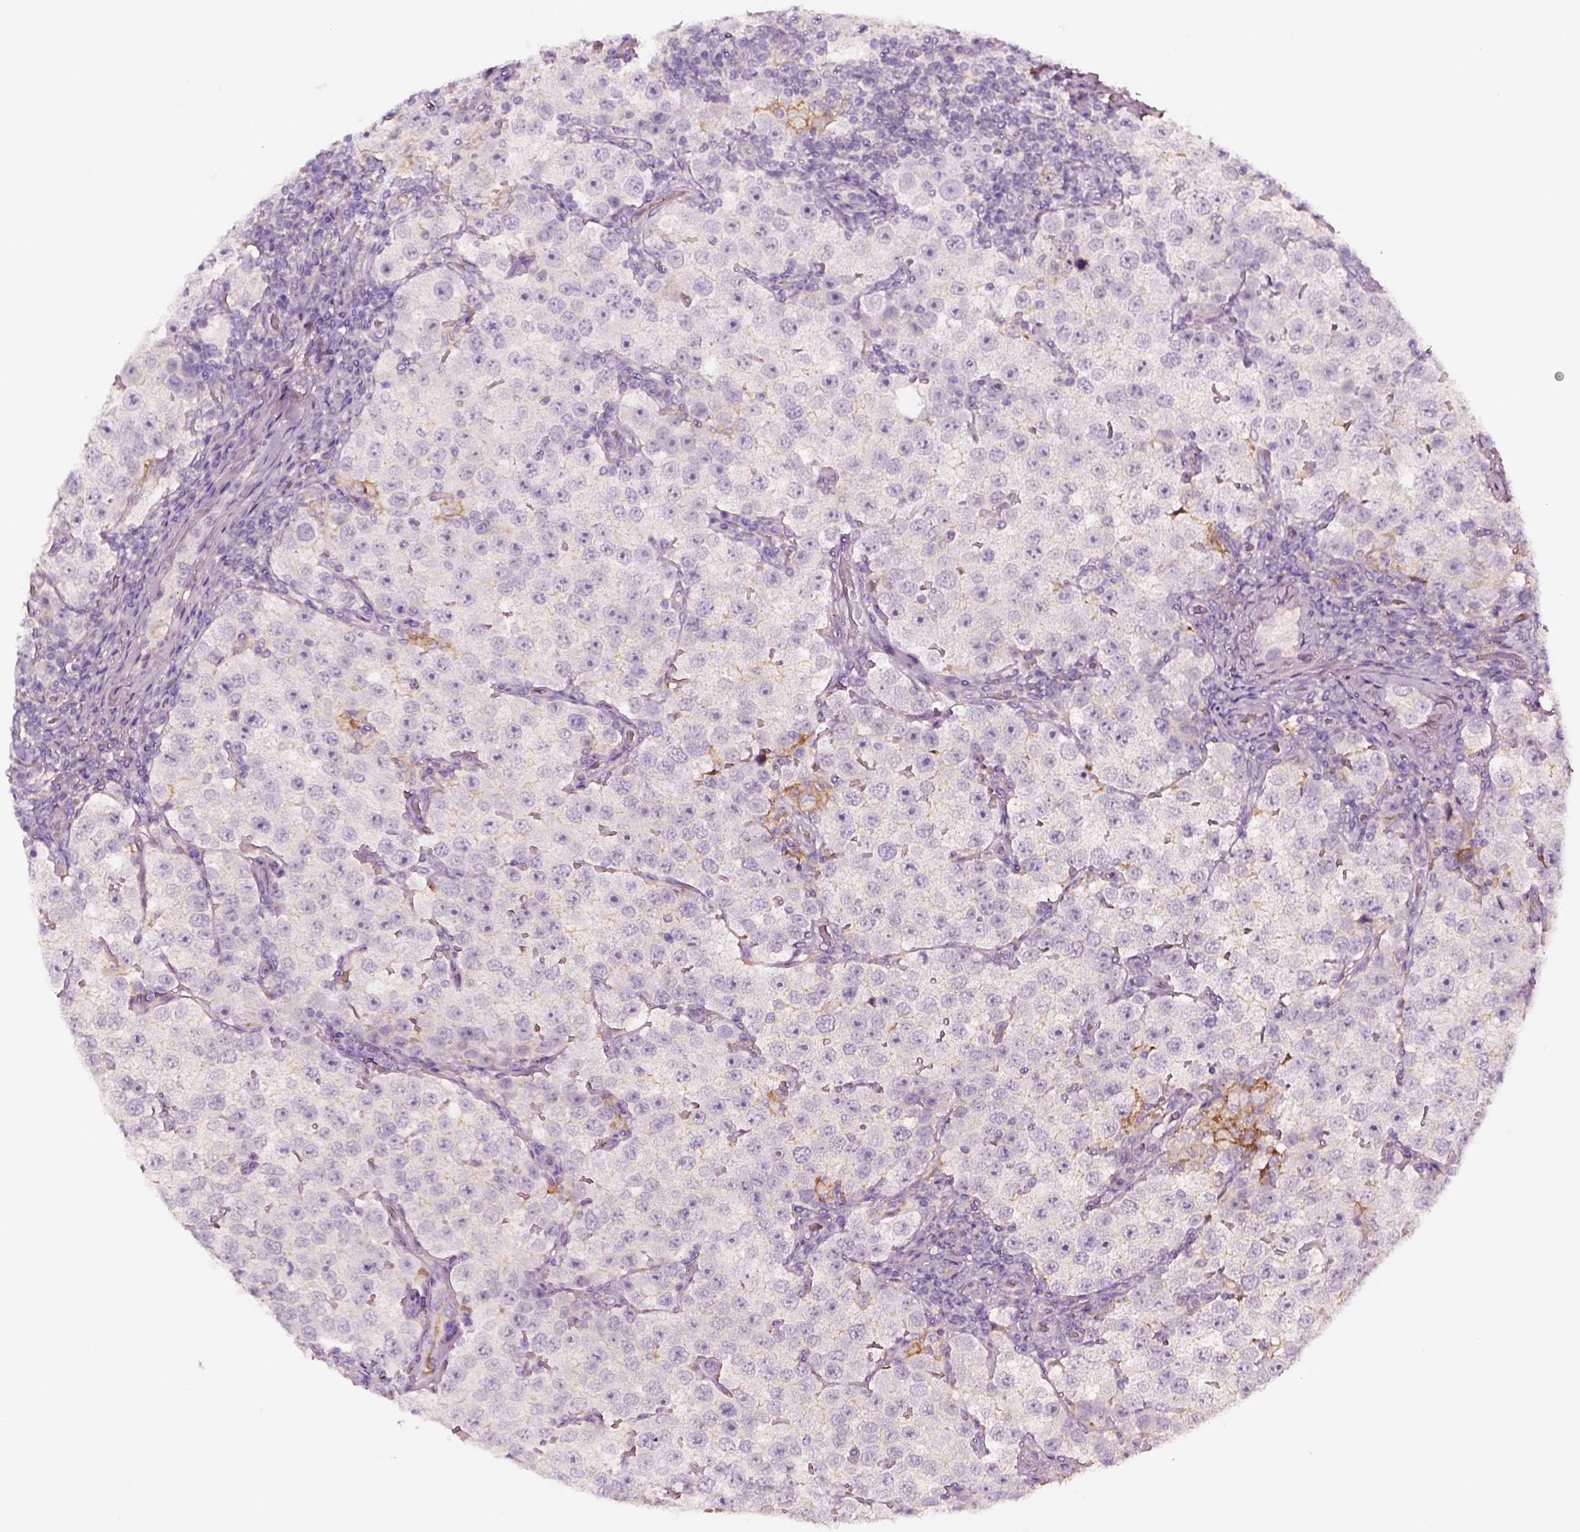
{"staining": {"intensity": "negative", "quantity": "none", "location": "none"}, "tissue": "testis cancer", "cell_type": "Tumor cells", "image_type": "cancer", "snomed": [{"axis": "morphology", "description": "Seminoma, NOS"}, {"axis": "topography", "description": "Testis"}], "caption": "The immunohistochemistry micrograph has no significant staining in tumor cells of seminoma (testis) tissue.", "gene": "TF", "patient": {"sex": "male", "age": 37}}